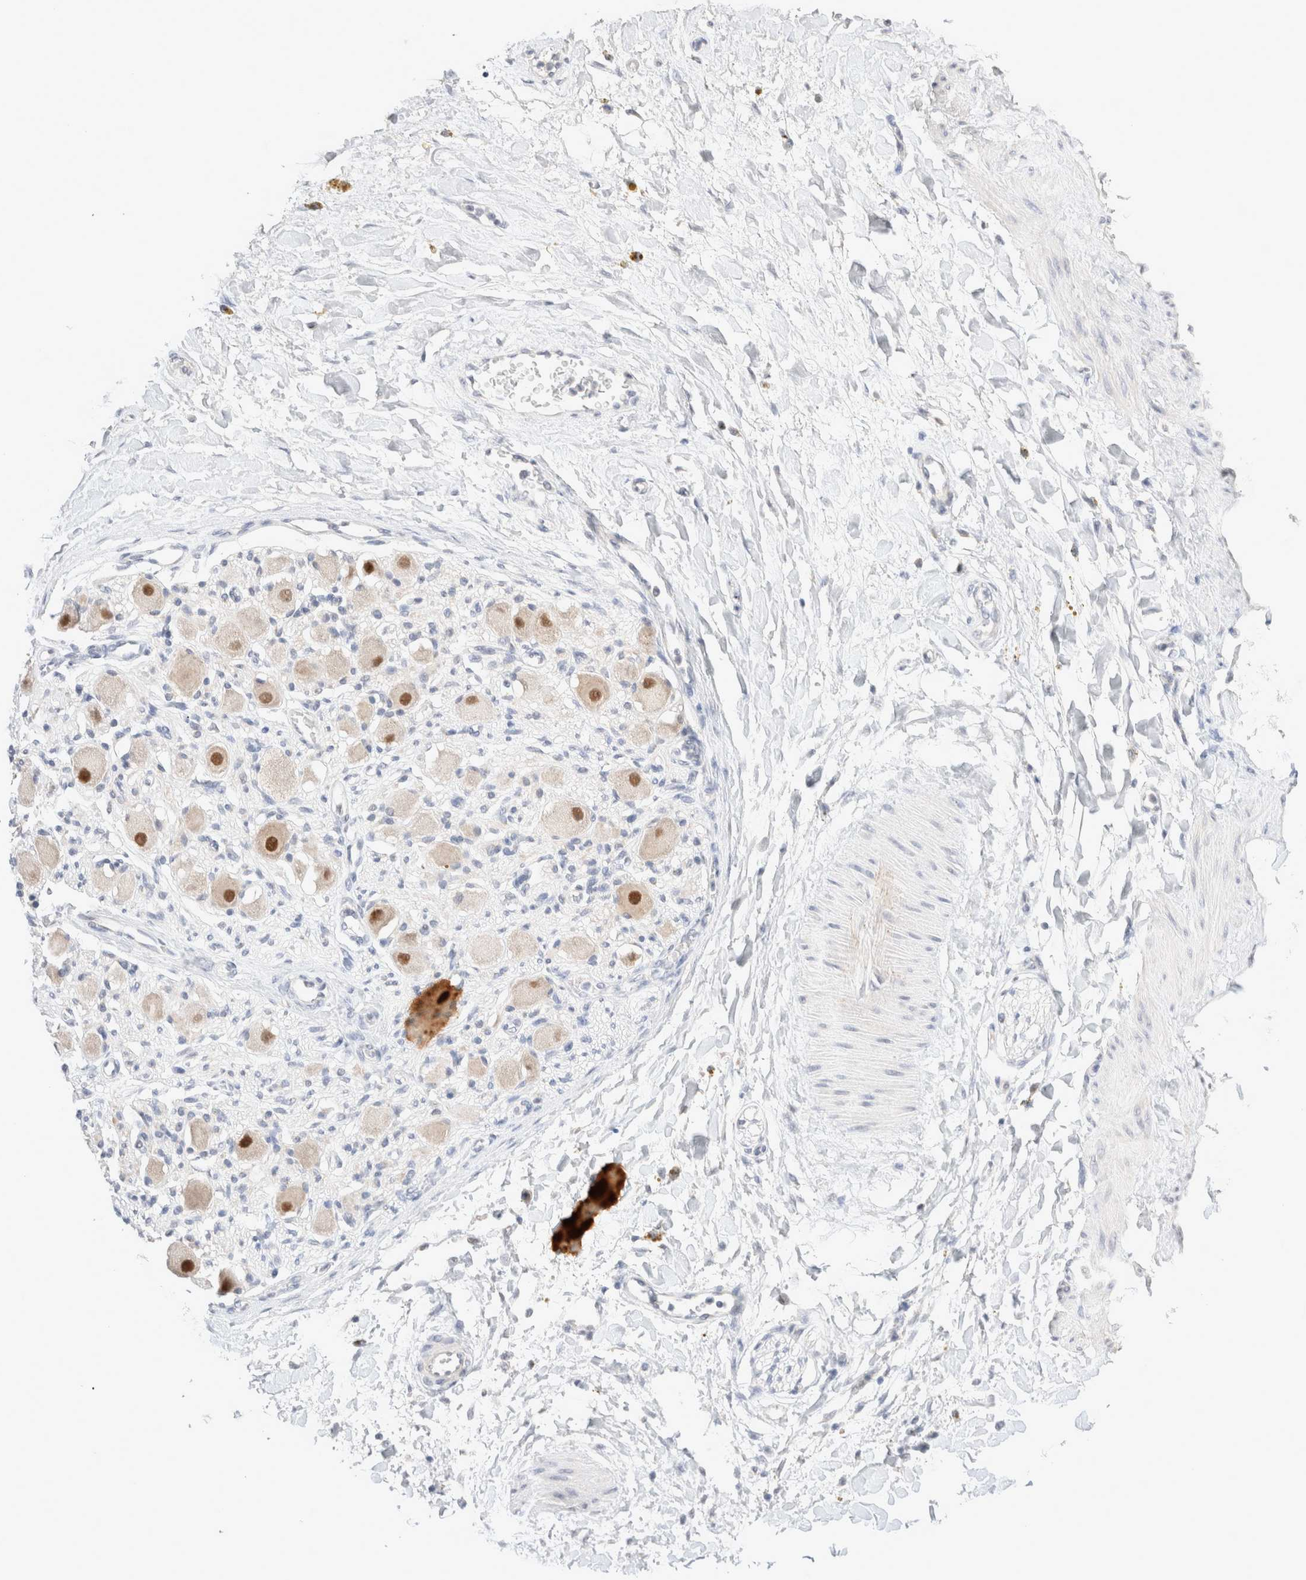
{"staining": {"intensity": "negative", "quantity": "none", "location": "none"}, "tissue": "adipose tissue", "cell_type": "Adipocytes", "image_type": "normal", "snomed": [{"axis": "morphology", "description": "Normal tissue, NOS"}, {"axis": "topography", "description": "Kidney"}, {"axis": "topography", "description": "Peripheral nerve tissue"}], "caption": "The image shows no significant positivity in adipocytes of adipose tissue. (Immunohistochemistry, brightfield microscopy, high magnification).", "gene": "SPATA20", "patient": {"sex": "male", "age": 7}}